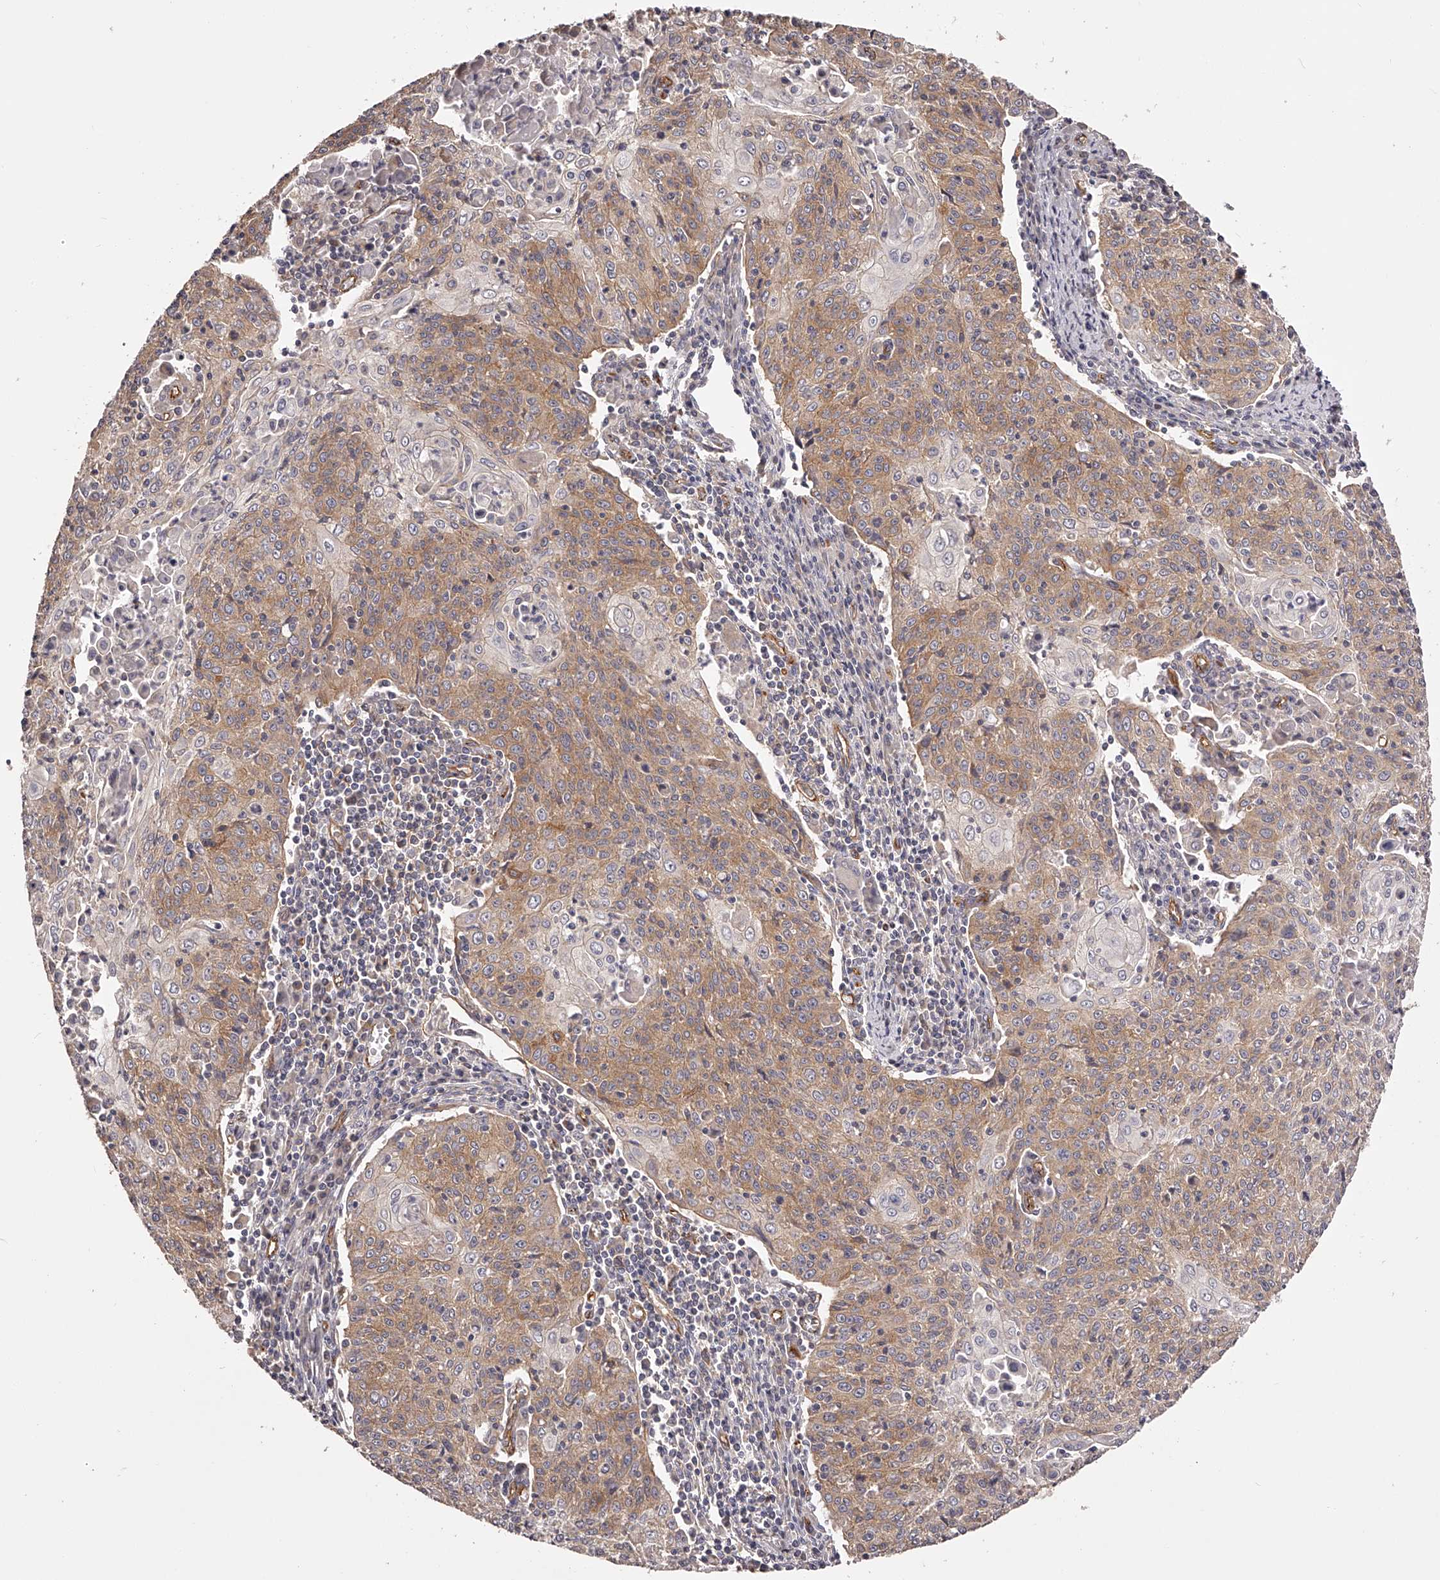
{"staining": {"intensity": "weak", "quantity": ">75%", "location": "cytoplasmic/membranous"}, "tissue": "cervical cancer", "cell_type": "Tumor cells", "image_type": "cancer", "snomed": [{"axis": "morphology", "description": "Squamous cell carcinoma, NOS"}, {"axis": "topography", "description": "Cervix"}], "caption": "Immunohistochemistry histopathology image of neoplastic tissue: human cervical cancer stained using IHC exhibits low levels of weak protein expression localized specifically in the cytoplasmic/membranous of tumor cells, appearing as a cytoplasmic/membranous brown color.", "gene": "LTV1", "patient": {"sex": "female", "age": 48}}